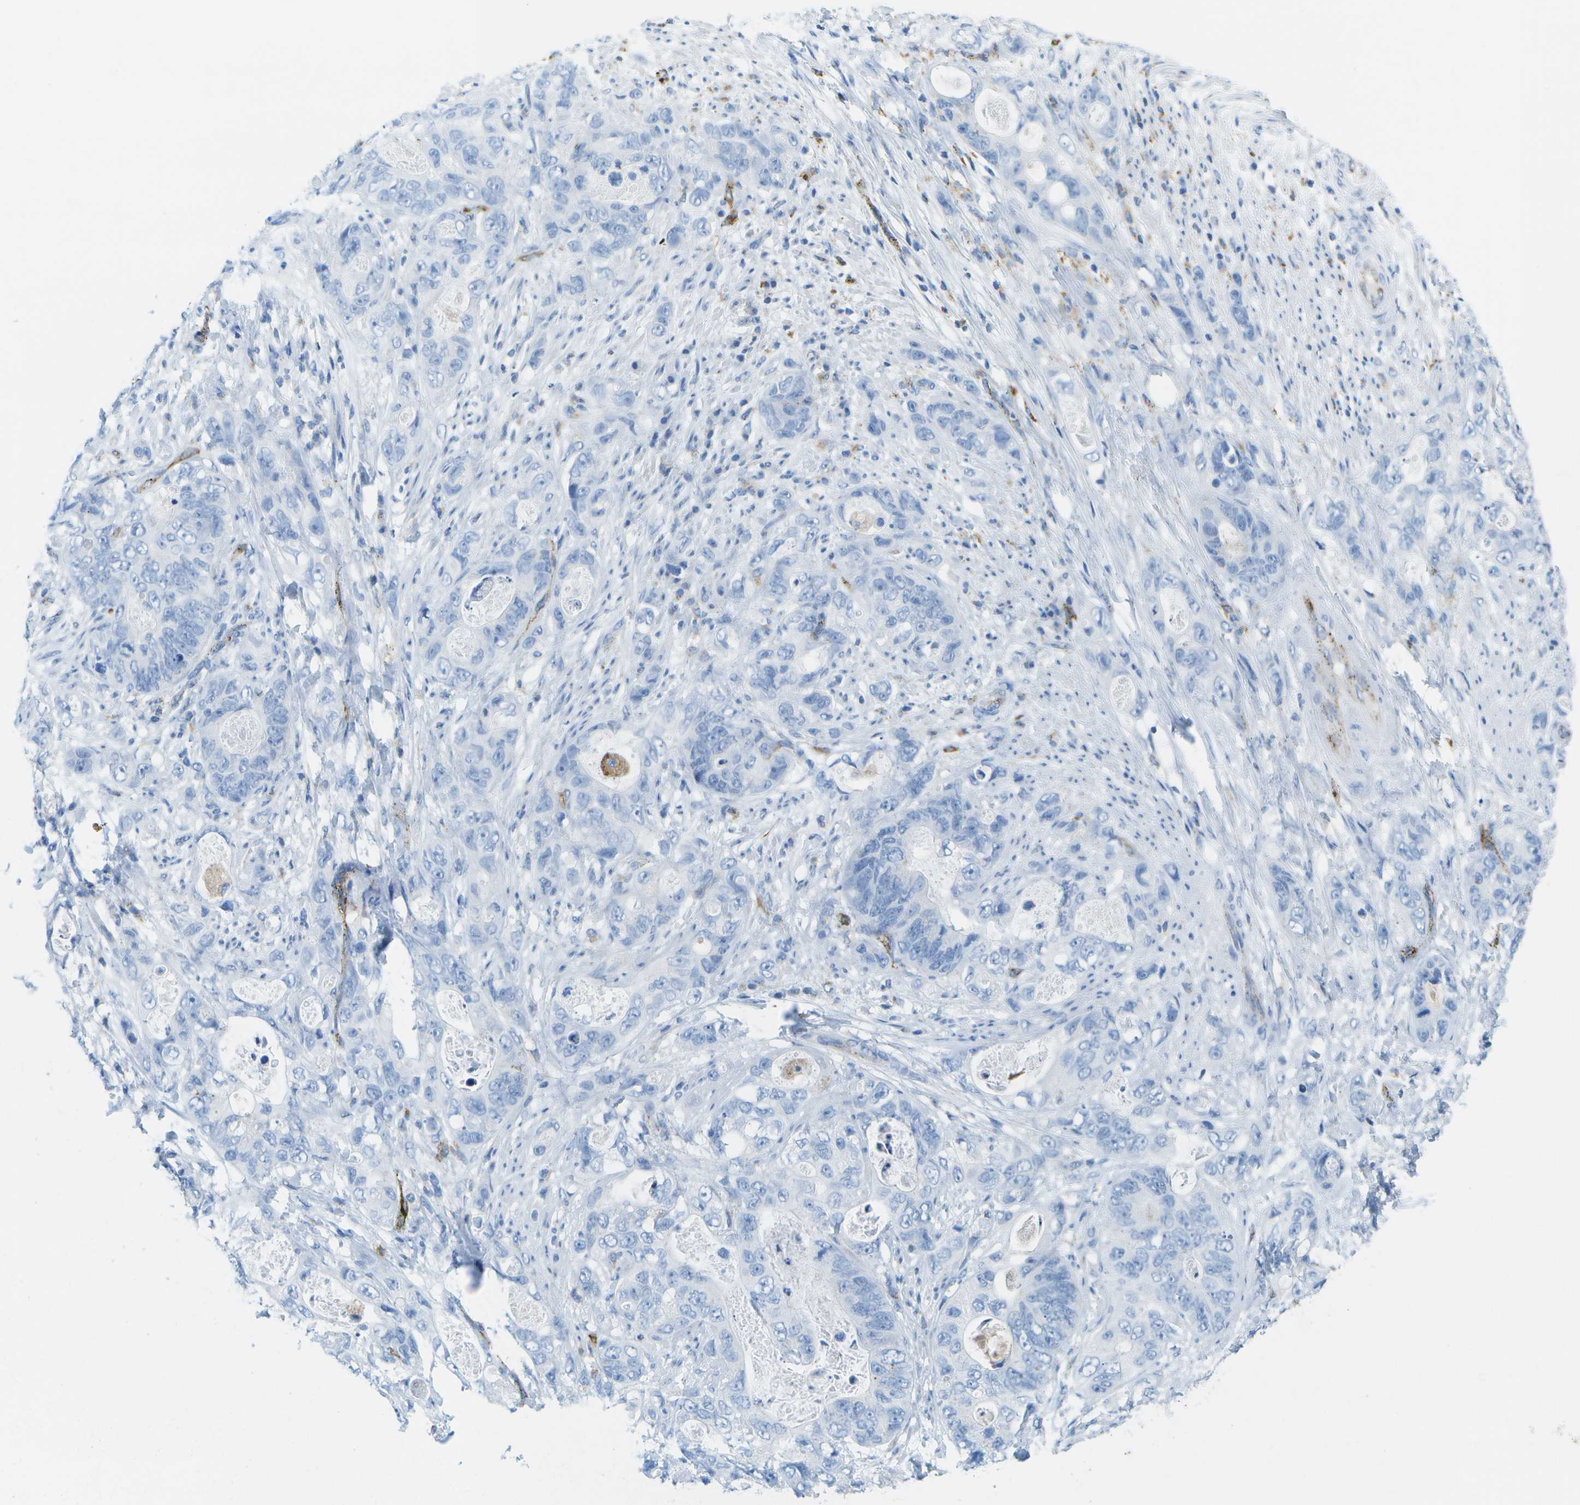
{"staining": {"intensity": "negative", "quantity": "none", "location": "none"}, "tissue": "stomach cancer", "cell_type": "Tumor cells", "image_type": "cancer", "snomed": [{"axis": "morphology", "description": "Adenocarcinoma, NOS"}, {"axis": "topography", "description": "Stomach"}], "caption": "Stomach cancer (adenocarcinoma) was stained to show a protein in brown. There is no significant expression in tumor cells.", "gene": "PRCP", "patient": {"sex": "female", "age": 89}}